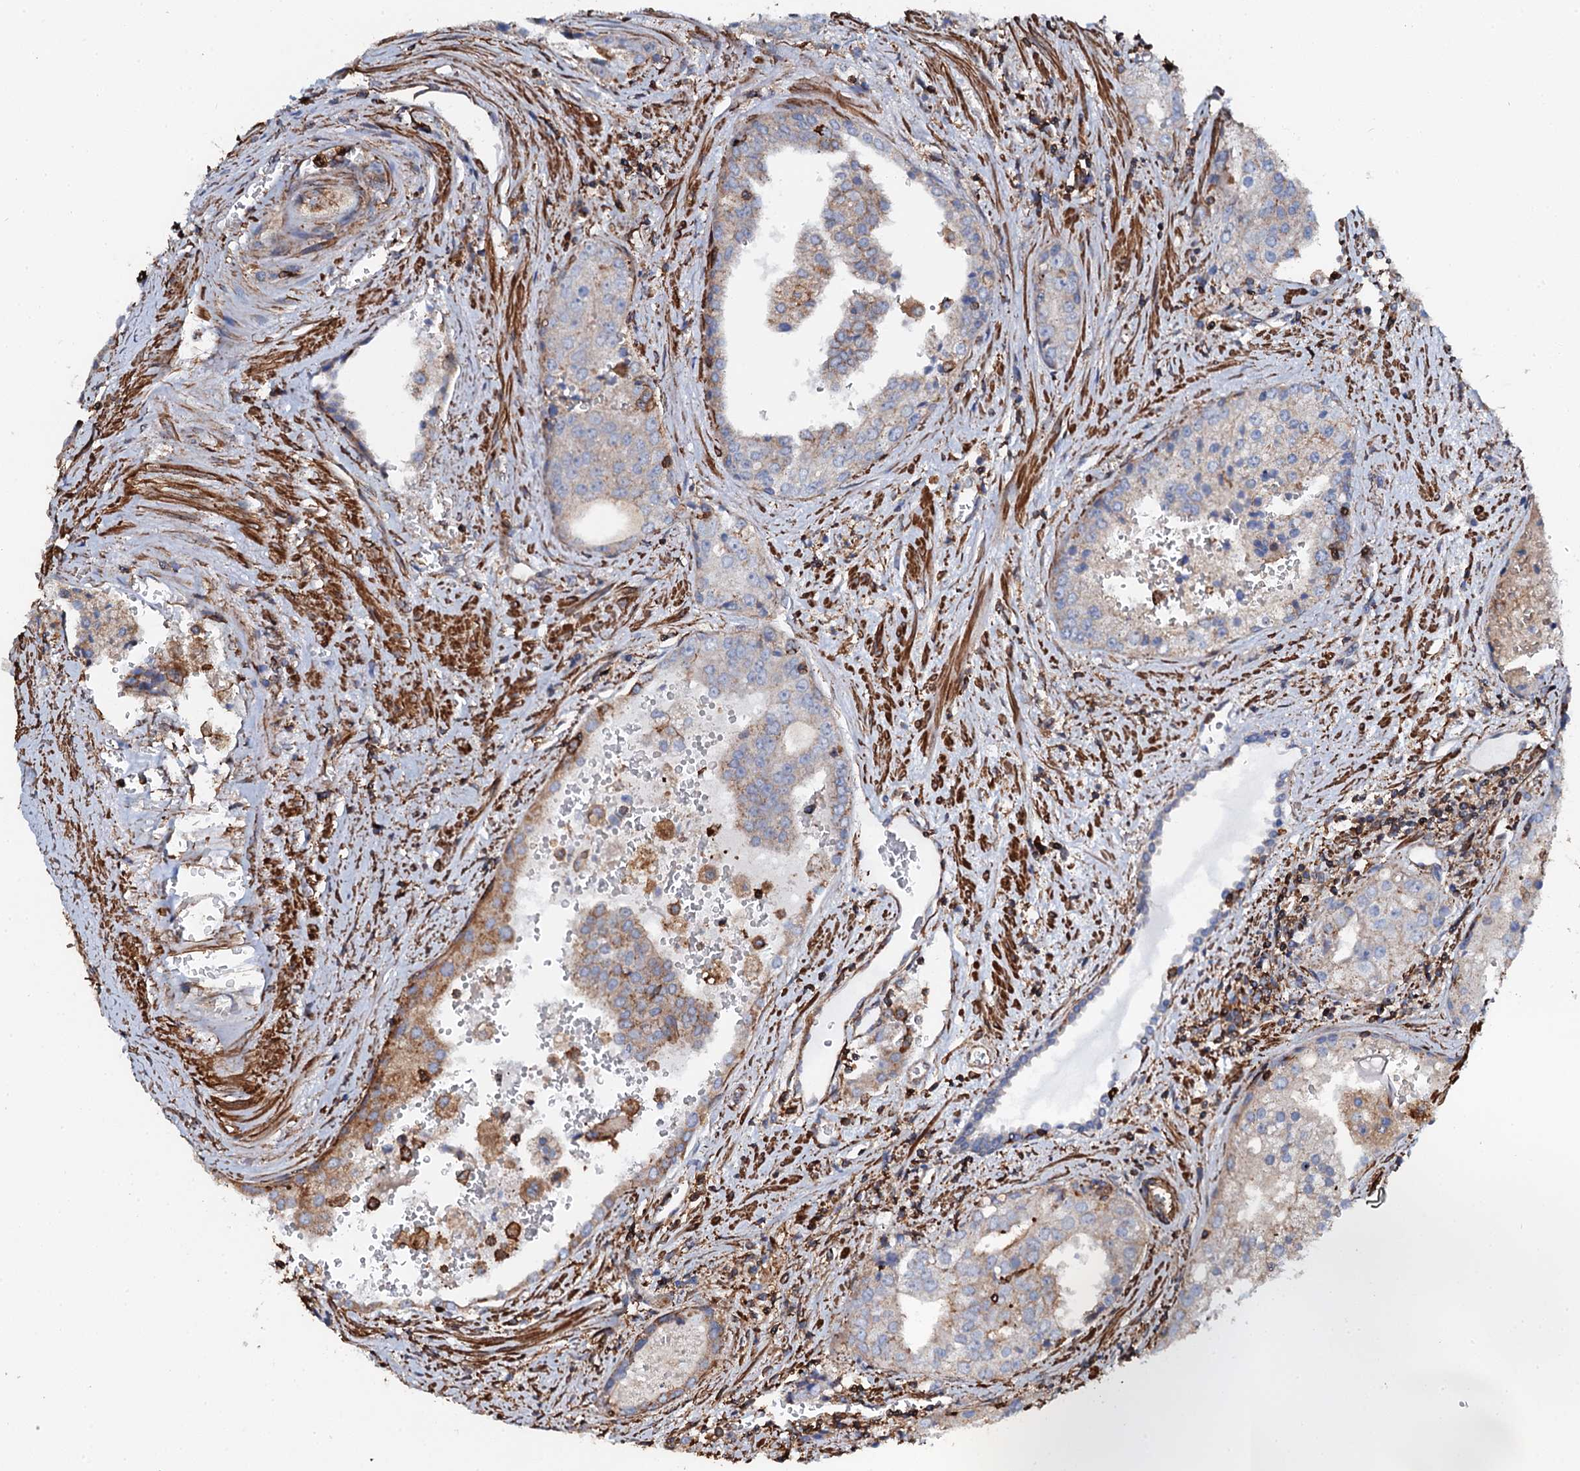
{"staining": {"intensity": "moderate", "quantity": "<25%", "location": "cytoplasmic/membranous"}, "tissue": "prostate cancer", "cell_type": "Tumor cells", "image_type": "cancer", "snomed": [{"axis": "morphology", "description": "Adenocarcinoma, High grade"}, {"axis": "topography", "description": "Prostate"}], "caption": "Immunohistochemical staining of high-grade adenocarcinoma (prostate) exhibits low levels of moderate cytoplasmic/membranous protein positivity in approximately <25% of tumor cells. Immunohistochemistry stains the protein of interest in brown and the nuclei are stained blue.", "gene": "INTS10", "patient": {"sex": "male", "age": 68}}